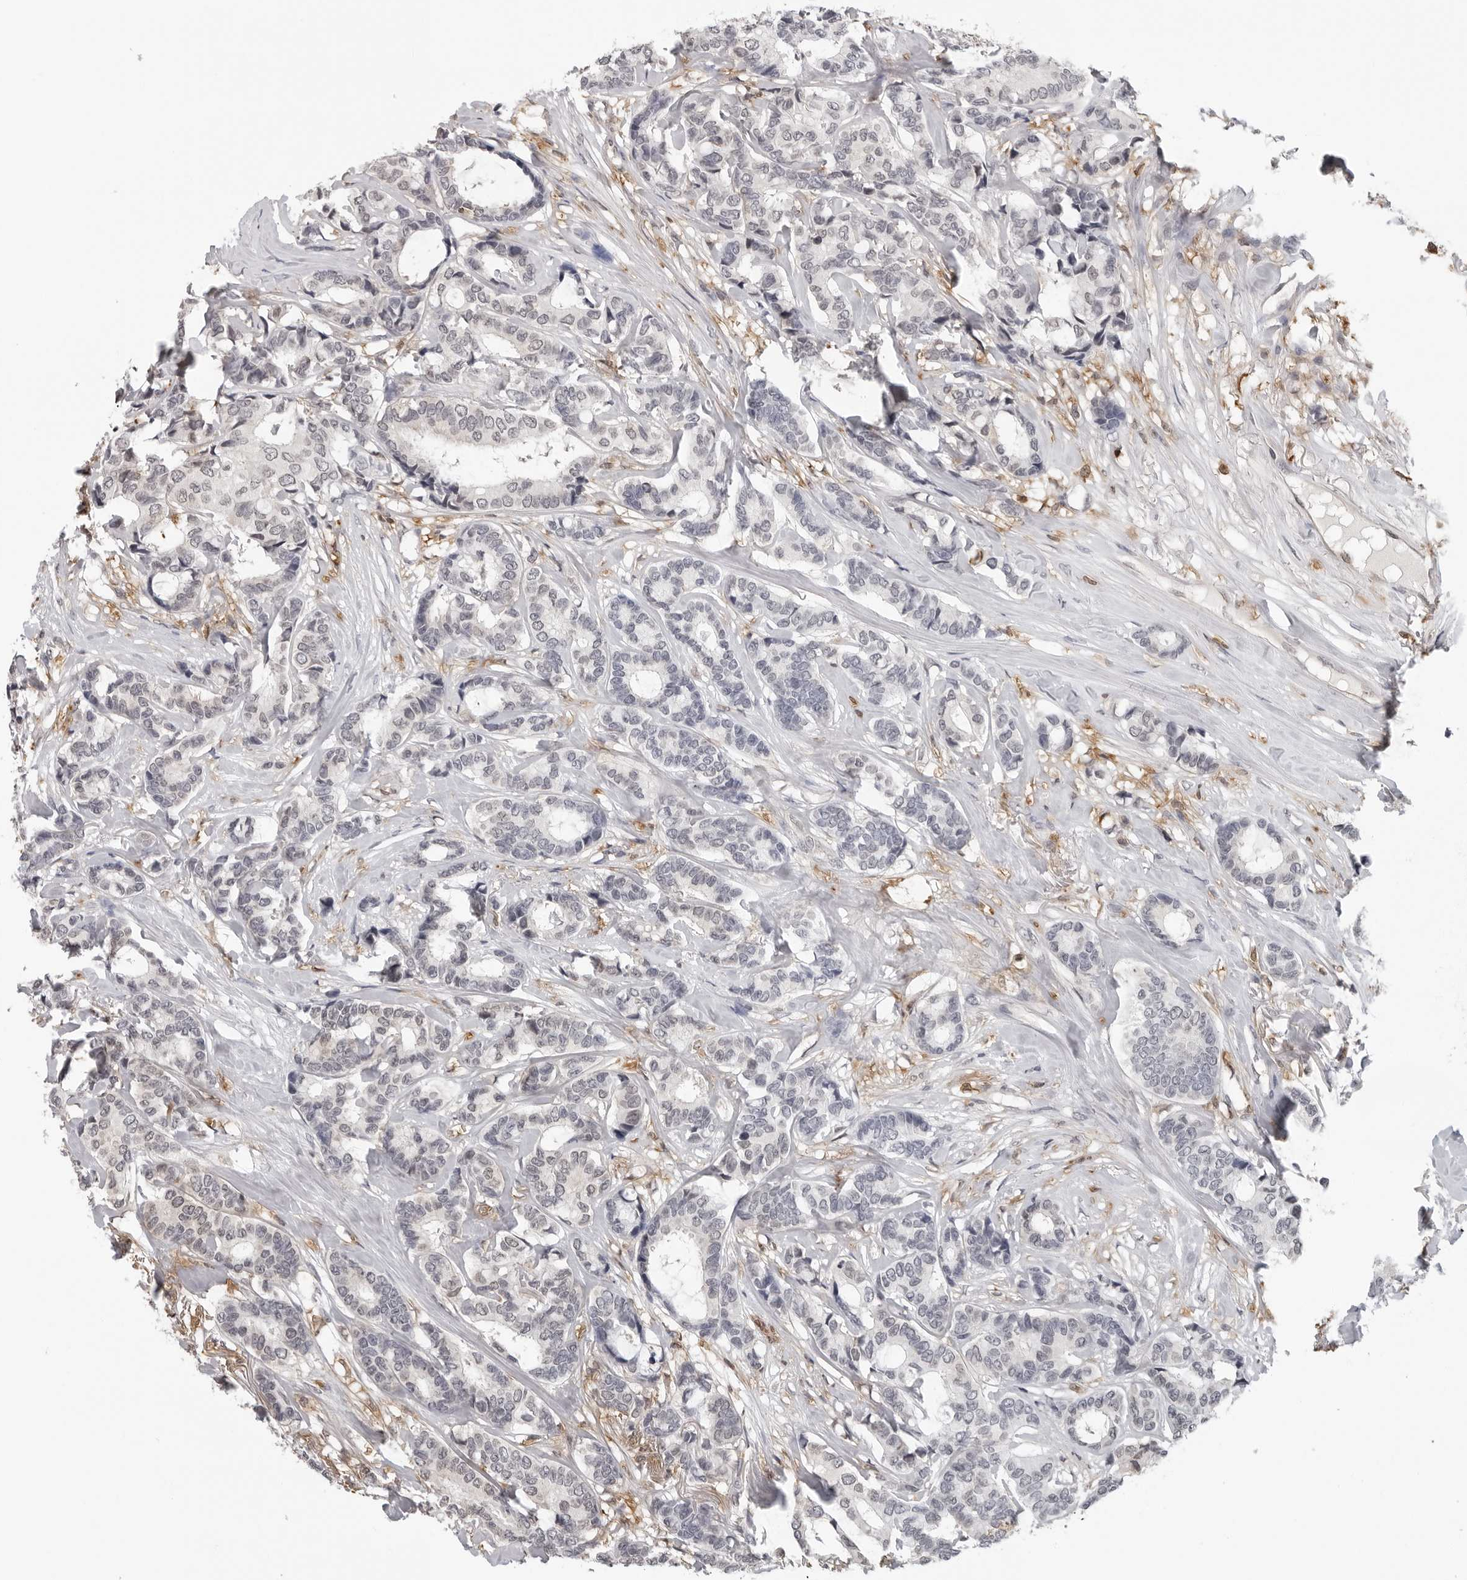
{"staining": {"intensity": "negative", "quantity": "none", "location": "none"}, "tissue": "breast cancer", "cell_type": "Tumor cells", "image_type": "cancer", "snomed": [{"axis": "morphology", "description": "Duct carcinoma"}, {"axis": "topography", "description": "Breast"}], "caption": "A high-resolution histopathology image shows IHC staining of invasive ductal carcinoma (breast), which displays no significant expression in tumor cells.", "gene": "HSPH1", "patient": {"sex": "female", "age": 87}}